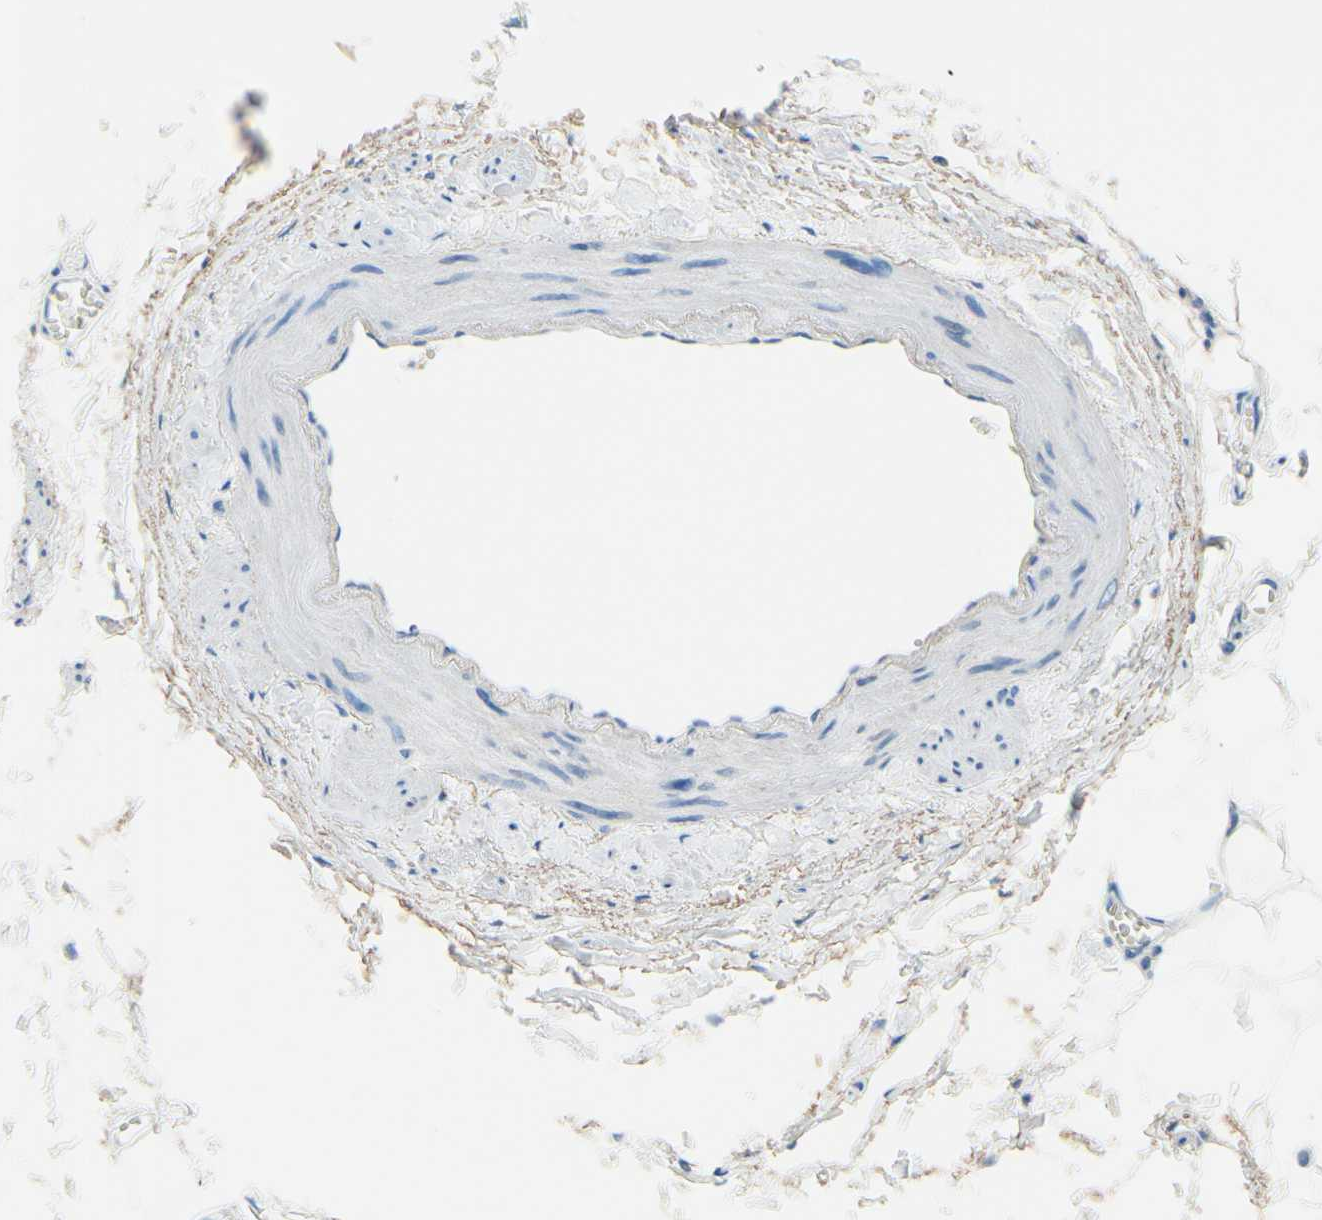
{"staining": {"intensity": "negative", "quantity": "none", "location": "none"}, "tissue": "adipose tissue", "cell_type": "Adipocytes", "image_type": "normal", "snomed": [{"axis": "morphology", "description": "Normal tissue, NOS"}, {"axis": "topography", "description": "Adipose tissue"}, {"axis": "topography", "description": "Peripheral nerve tissue"}], "caption": "Adipose tissue was stained to show a protein in brown. There is no significant expression in adipocytes. (DAB immunohistochemistry visualized using brightfield microscopy, high magnification).", "gene": "PASD1", "patient": {"sex": "male", "age": 52}}